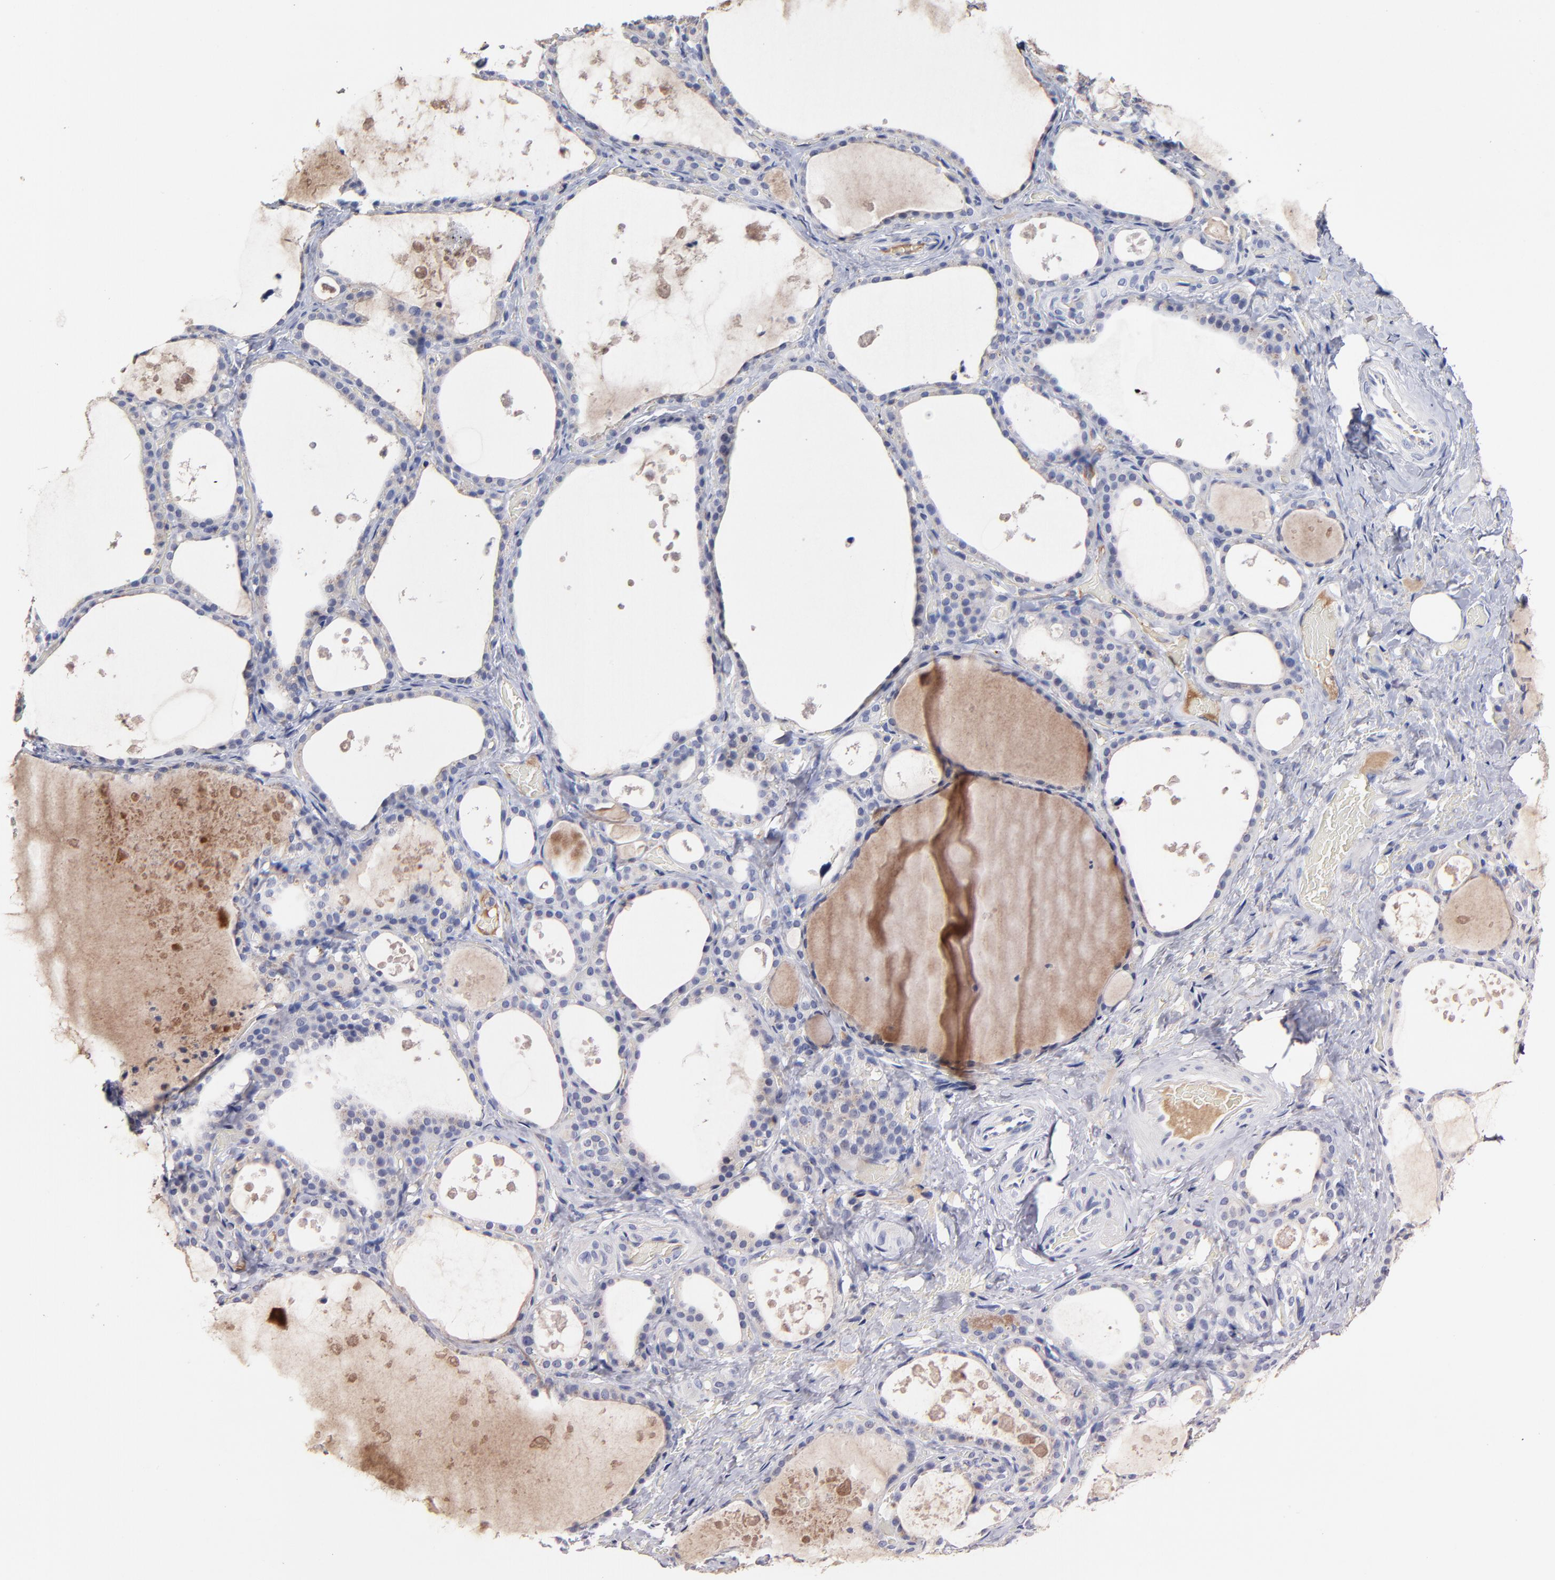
{"staining": {"intensity": "negative", "quantity": "none", "location": "none"}, "tissue": "thyroid gland", "cell_type": "Glandular cells", "image_type": "normal", "snomed": [{"axis": "morphology", "description": "Normal tissue, NOS"}, {"axis": "topography", "description": "Thyroid gland"}], "caption": "Thyroid gland was stained to show a protein in brown. There is no significant positivity in glandular cells. (DAB IHC, high magnification).", "gene": "TRAT1", "patient": {"sex": "male", "age": 61}}